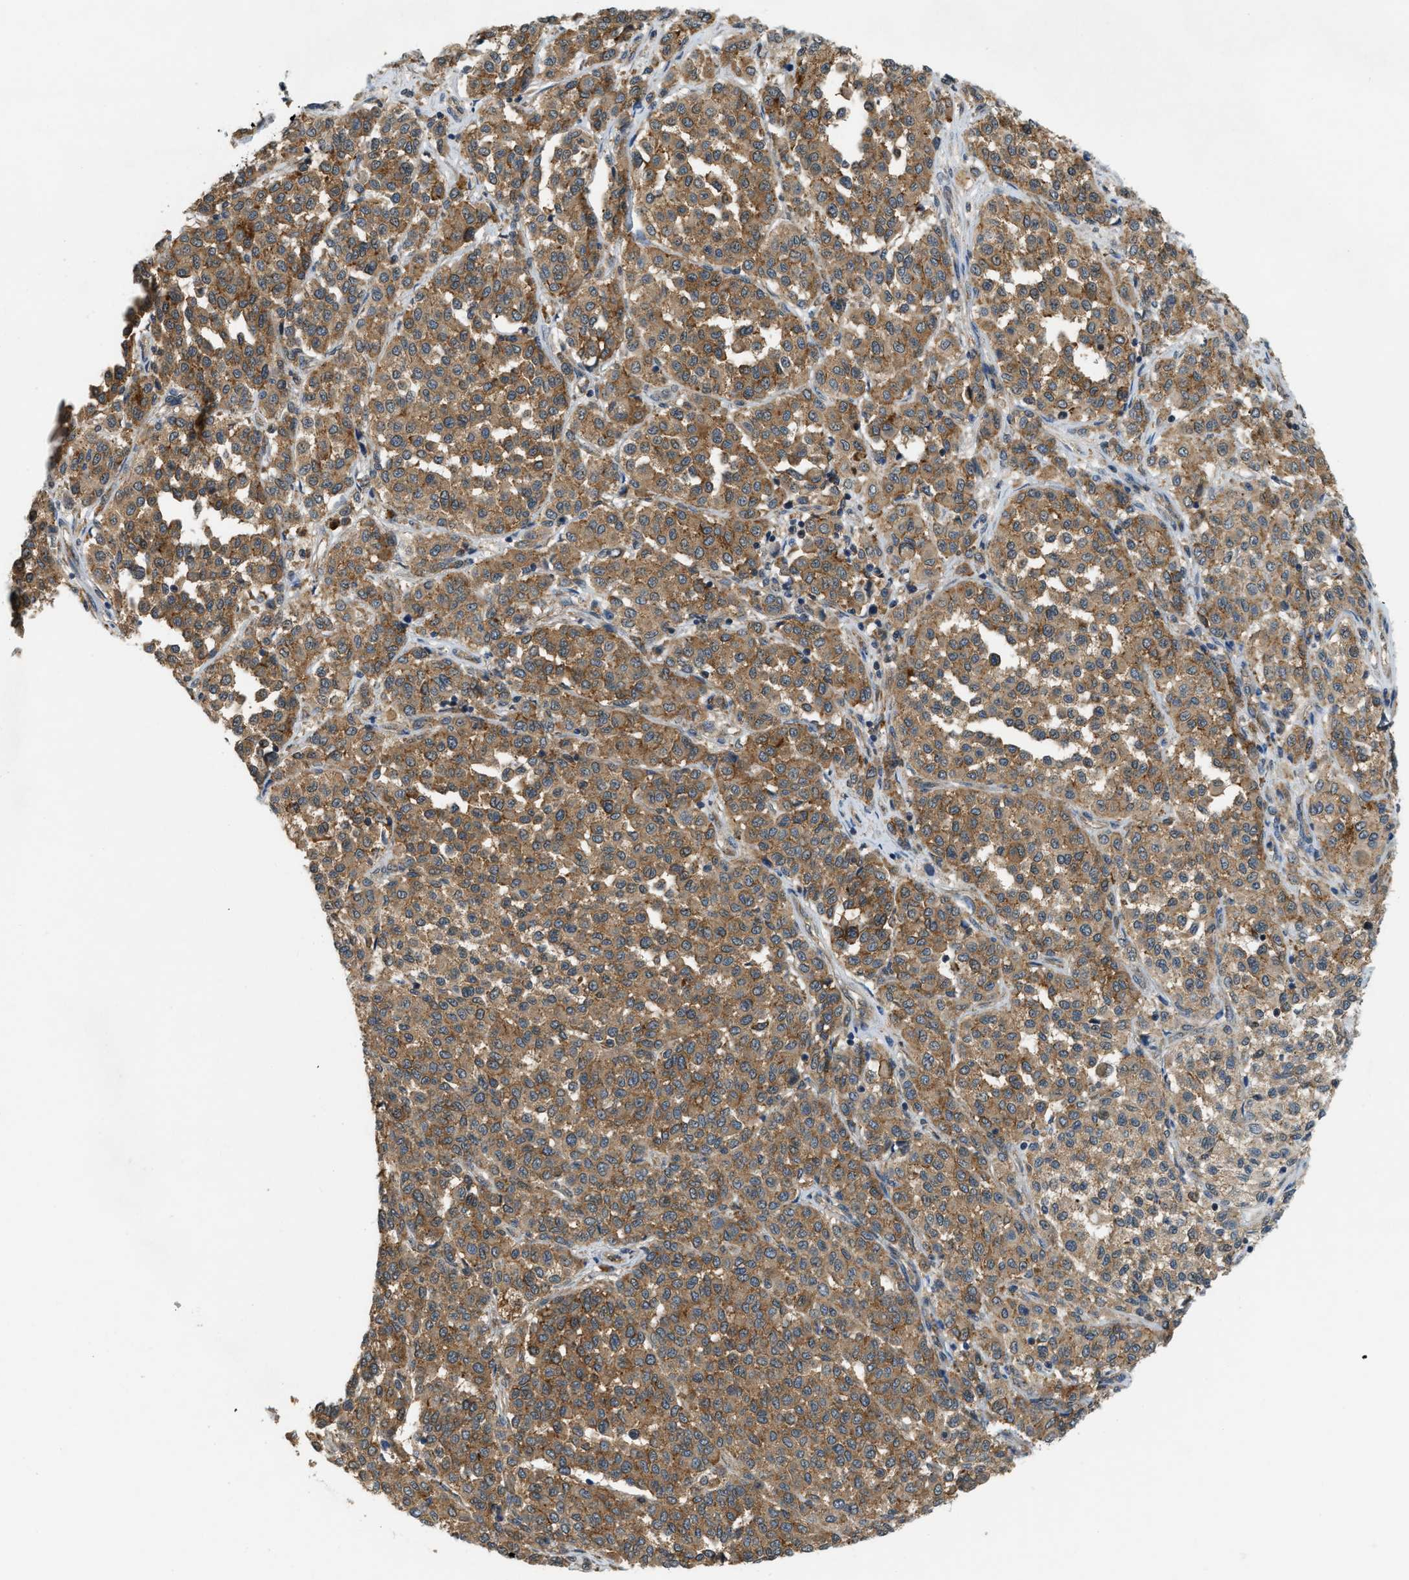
{"staining": {"intensity": "moderate", "quantity": ">75%", "location": "cytoplasmic/membranous"}, "tissue": "melanoma", "cell_type": "Tumor cells", "image_type": "cancer", "snomed": [{"axis": "morphology", "description": "Malignant melanoma, Metastatic site"}, {"axis": "topography", "description": "Pancreas"}], "caption": "DAB immunohistochemical staining of human malignant melanoma (metastatic site) displays moderate cytoplasmic/membranous protein staining in about >75% of tumor cells.", "gene": "STARD3NL", "patient": {"sex": "female", "age": 30}}